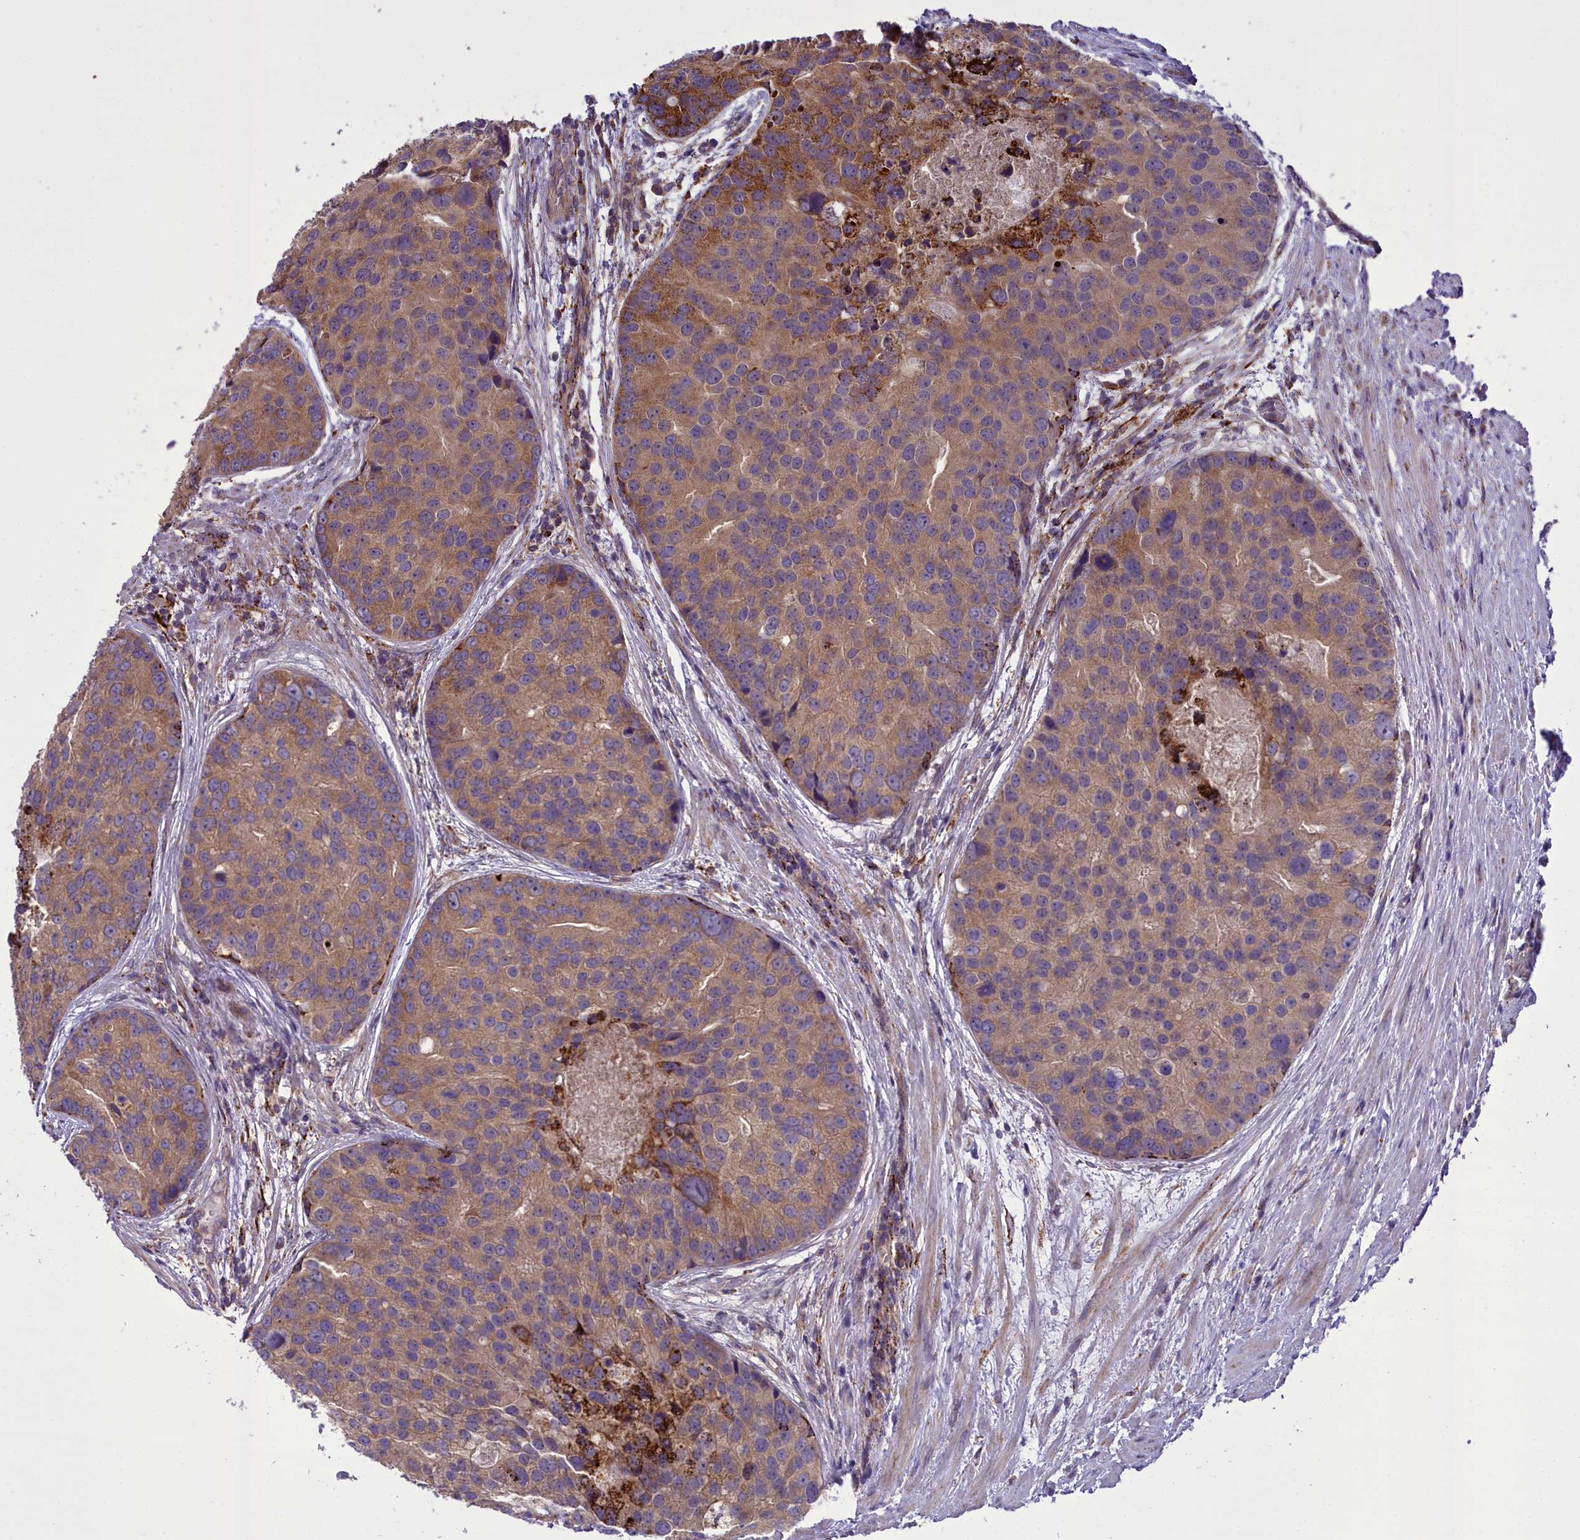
{"staining": {"intensity": "moderate", "quantity": ">75%", "location": "cytoplasmic/membranous"}, "tissue": "prostate cancer", "cell_type": "Tumor cells", "image_type": "cancer", "snomed": [{"axis": "morphology", "description": "Adenocarcinoma, High grade"}, {"axis": "topography", "description": "Prostate"}], "caption": "High-grade adenocarcinoma (prostate) stained with DAB immunohistochemistry shows medium levels of moderate cytoplasmic/membranous positivity in about >75% of tumor cells.", "gene": "TBC1D24", "patient": {"sex": "male", "age": 62}}